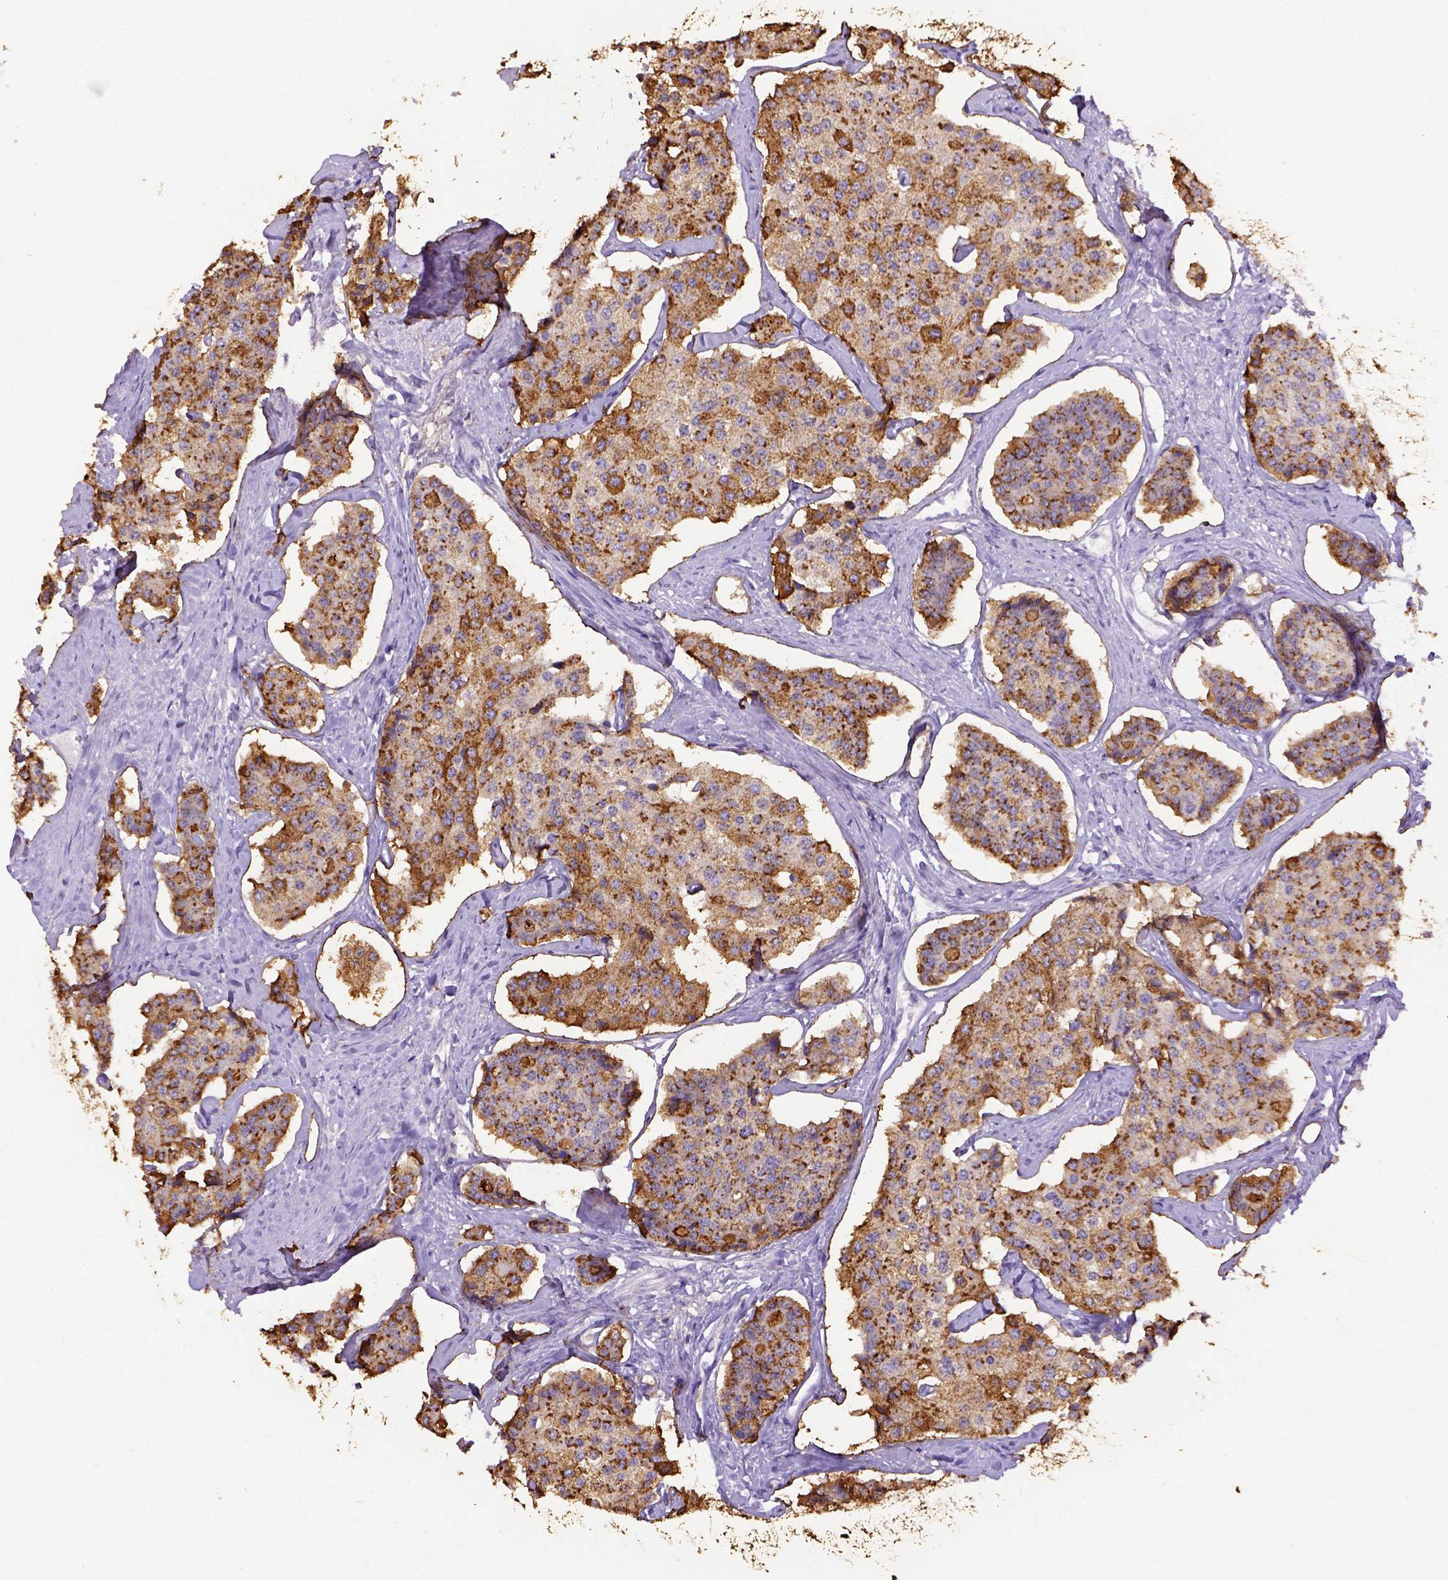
{"staining": {"intensity": "moderate", "quantity": ">75%", "location": "cytoplasmic/membranous"}, "tissue": "carcinoid", "cell_type": "Tumor cells", "image_type": "cancer", "snomed": [{"axis": "morphology", "description": "Carcinoid, malignant, NOS"}, {"axis": "topography", "description": "Small intestine"}], "caption": "Brown immunohistochemical staining in human carcinoid (malignant) demonstrates moderate cytoplasmic/membranous positivity in approximately >75% of tumor cells. The staining was performed using DAB (3,3'-diaminobenzidine) to visualize the protein expression in brown, while the nuclei were stained in blue with hematoxylin (Magnification: 20x).", "gene": "B3GAT1", "patient": {"sex": "female", "age": 65}}